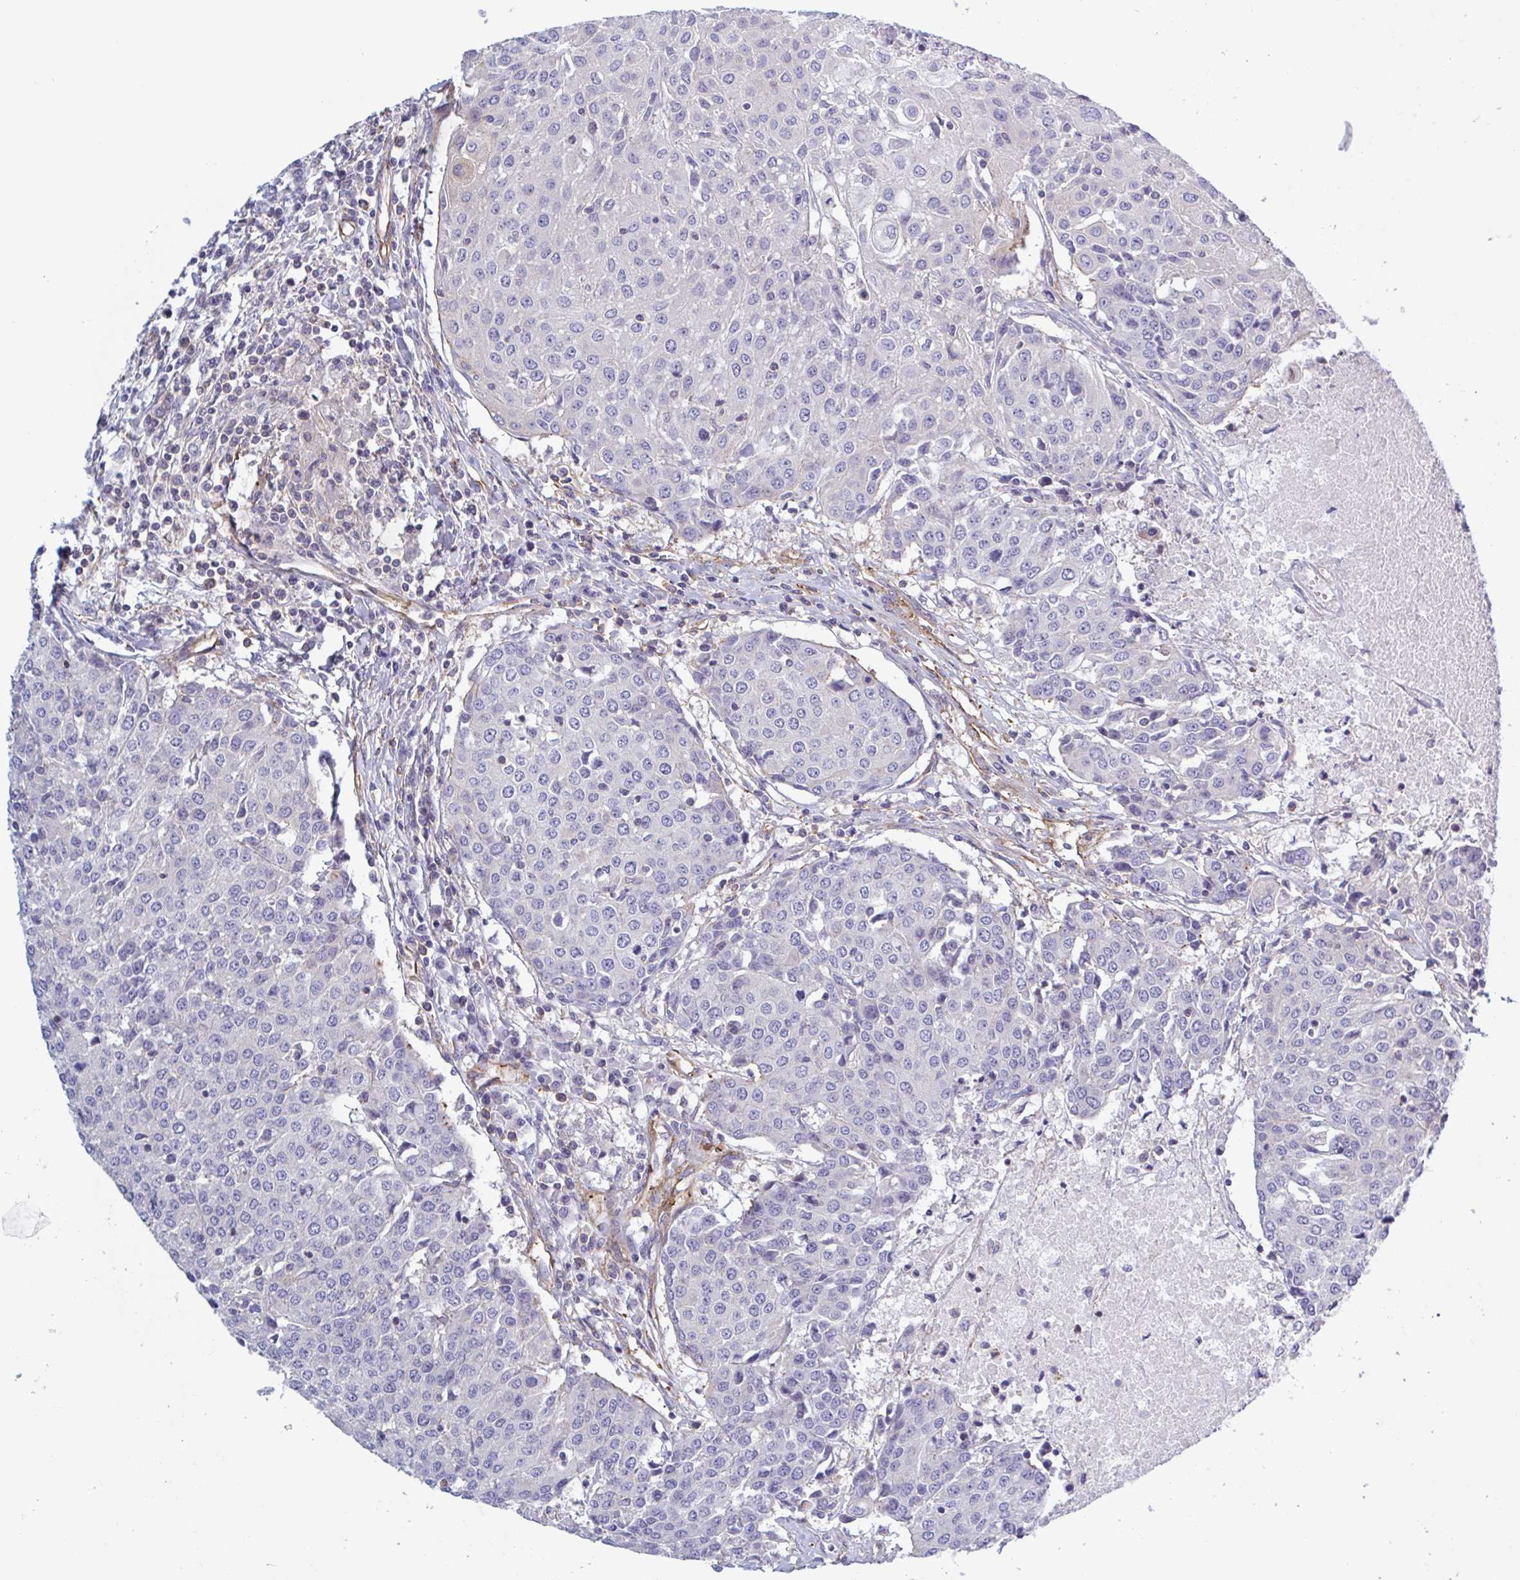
{"staining": {"intensity": "negative", "quantity": "none", "location": "none"}, "tissue": "urothelial cancer", "cell_type": "Tumor cells", "image_type": "cancer", "snomed": [{"axis": "morphology", "description": "Urothelial carcinoma, High grade"}, {"axis": "topography", "description": "Urinary bladder"}], "caption": "Tumor cells are negative for brown protein staining in urothelial carcinoma (high-grade). (DAB IHC visualized using brightfield microscopy, high magnification).", "gene": "SHISA7", "patient": {"sex": "female", "age": 85}}